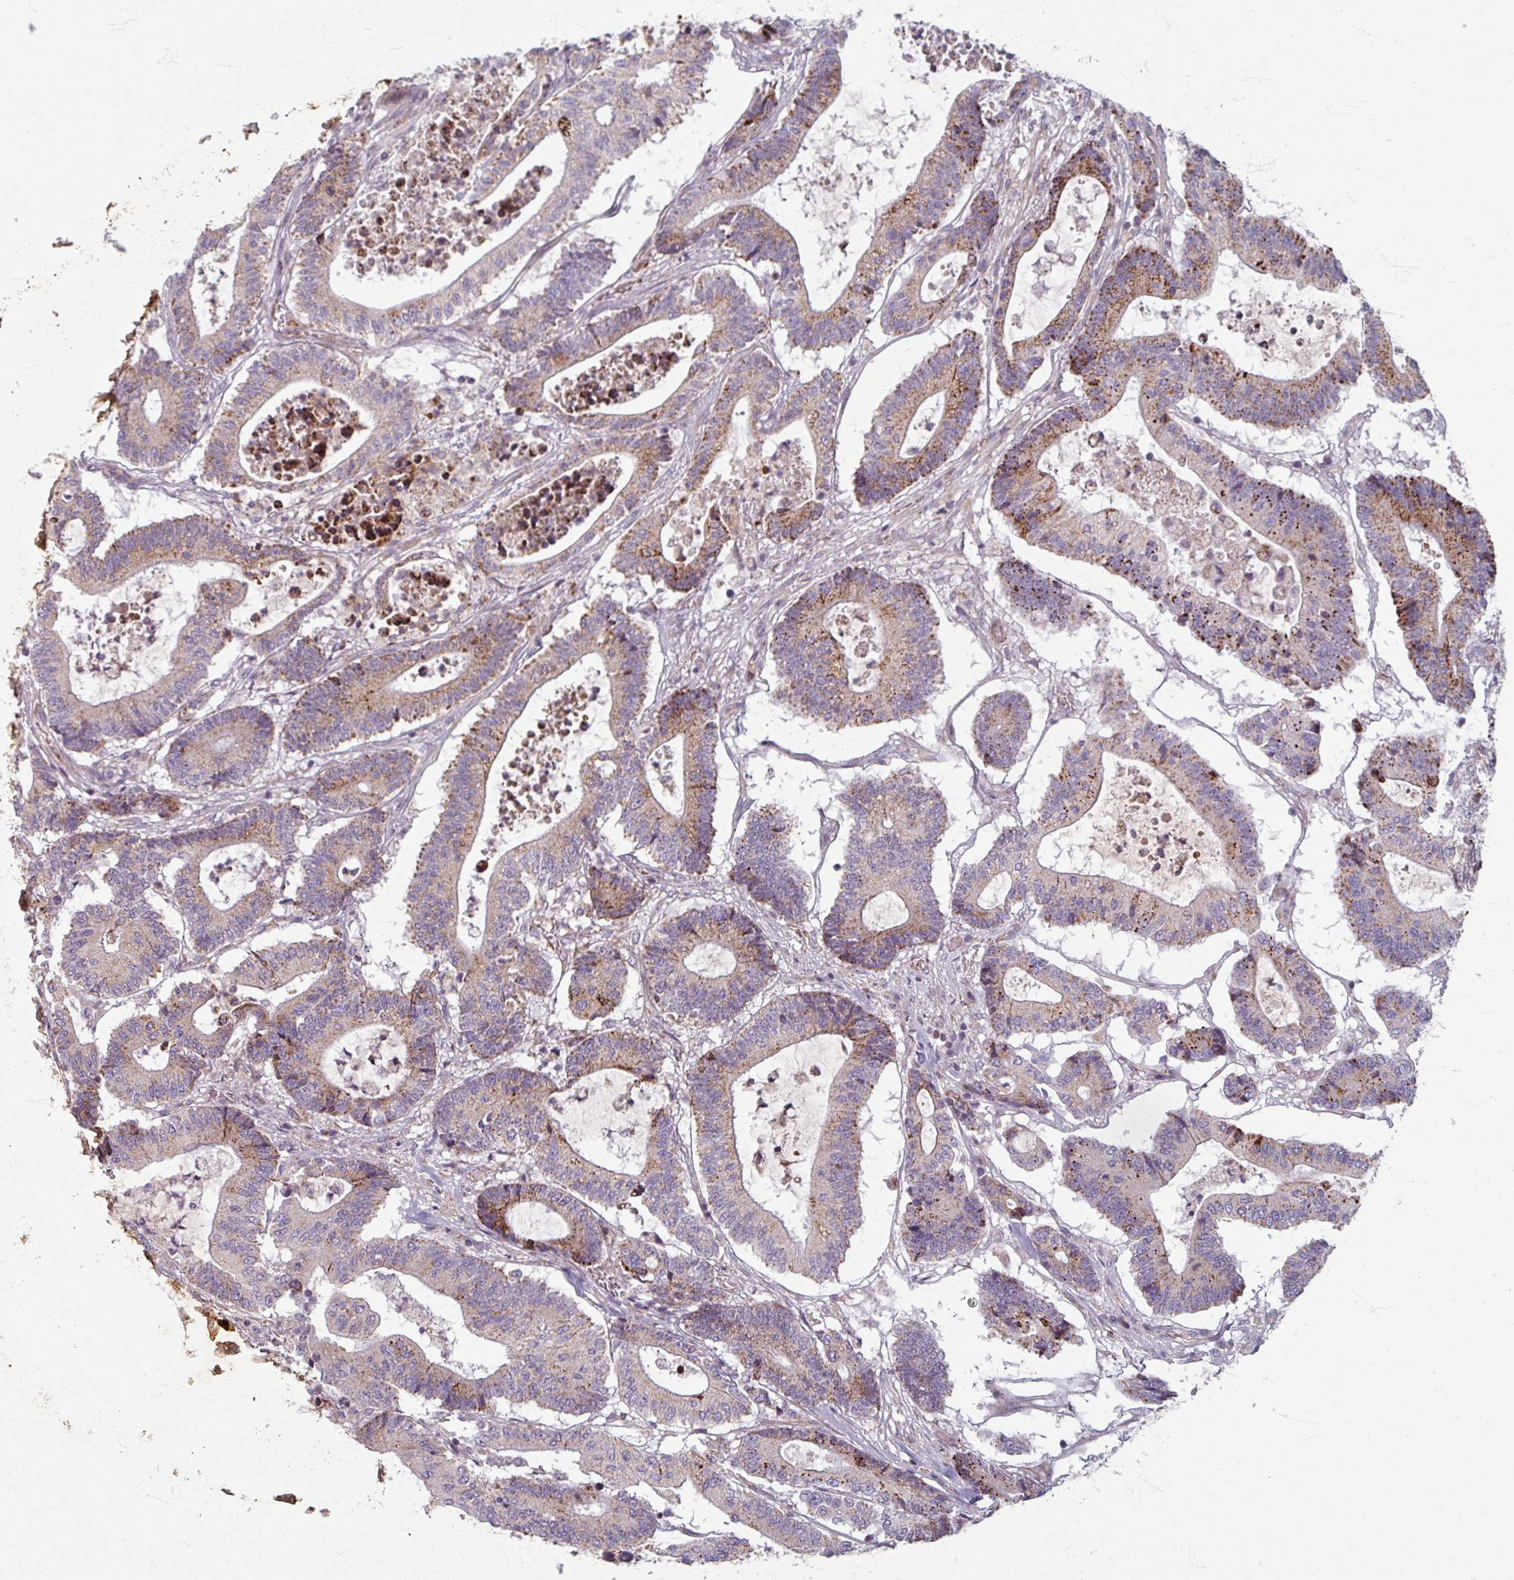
{"staining": {"intensity": "moderate", "quantity": "25%-75%", "location": "cytoplasmic/membranous"}, "tissue": "colorectal cancer", "cell_type": "Tumor cells", "image_type": "cancer", "snomed": [{"axis": "morphology", "description": "Adenocarcinoma, NOS"}, {"axis": "topography", "description": "Colon"}], "caption": "This micrograph shows immunohistochemistry (IHC) staining of colorectal adenocarcinoma, with medium moderate cytoplasmic/membranous positivity in approximately 25%-75% of tumor cells.", "gene": "GABARAPL1", "patient": {"sex": "female", "age": 84}}